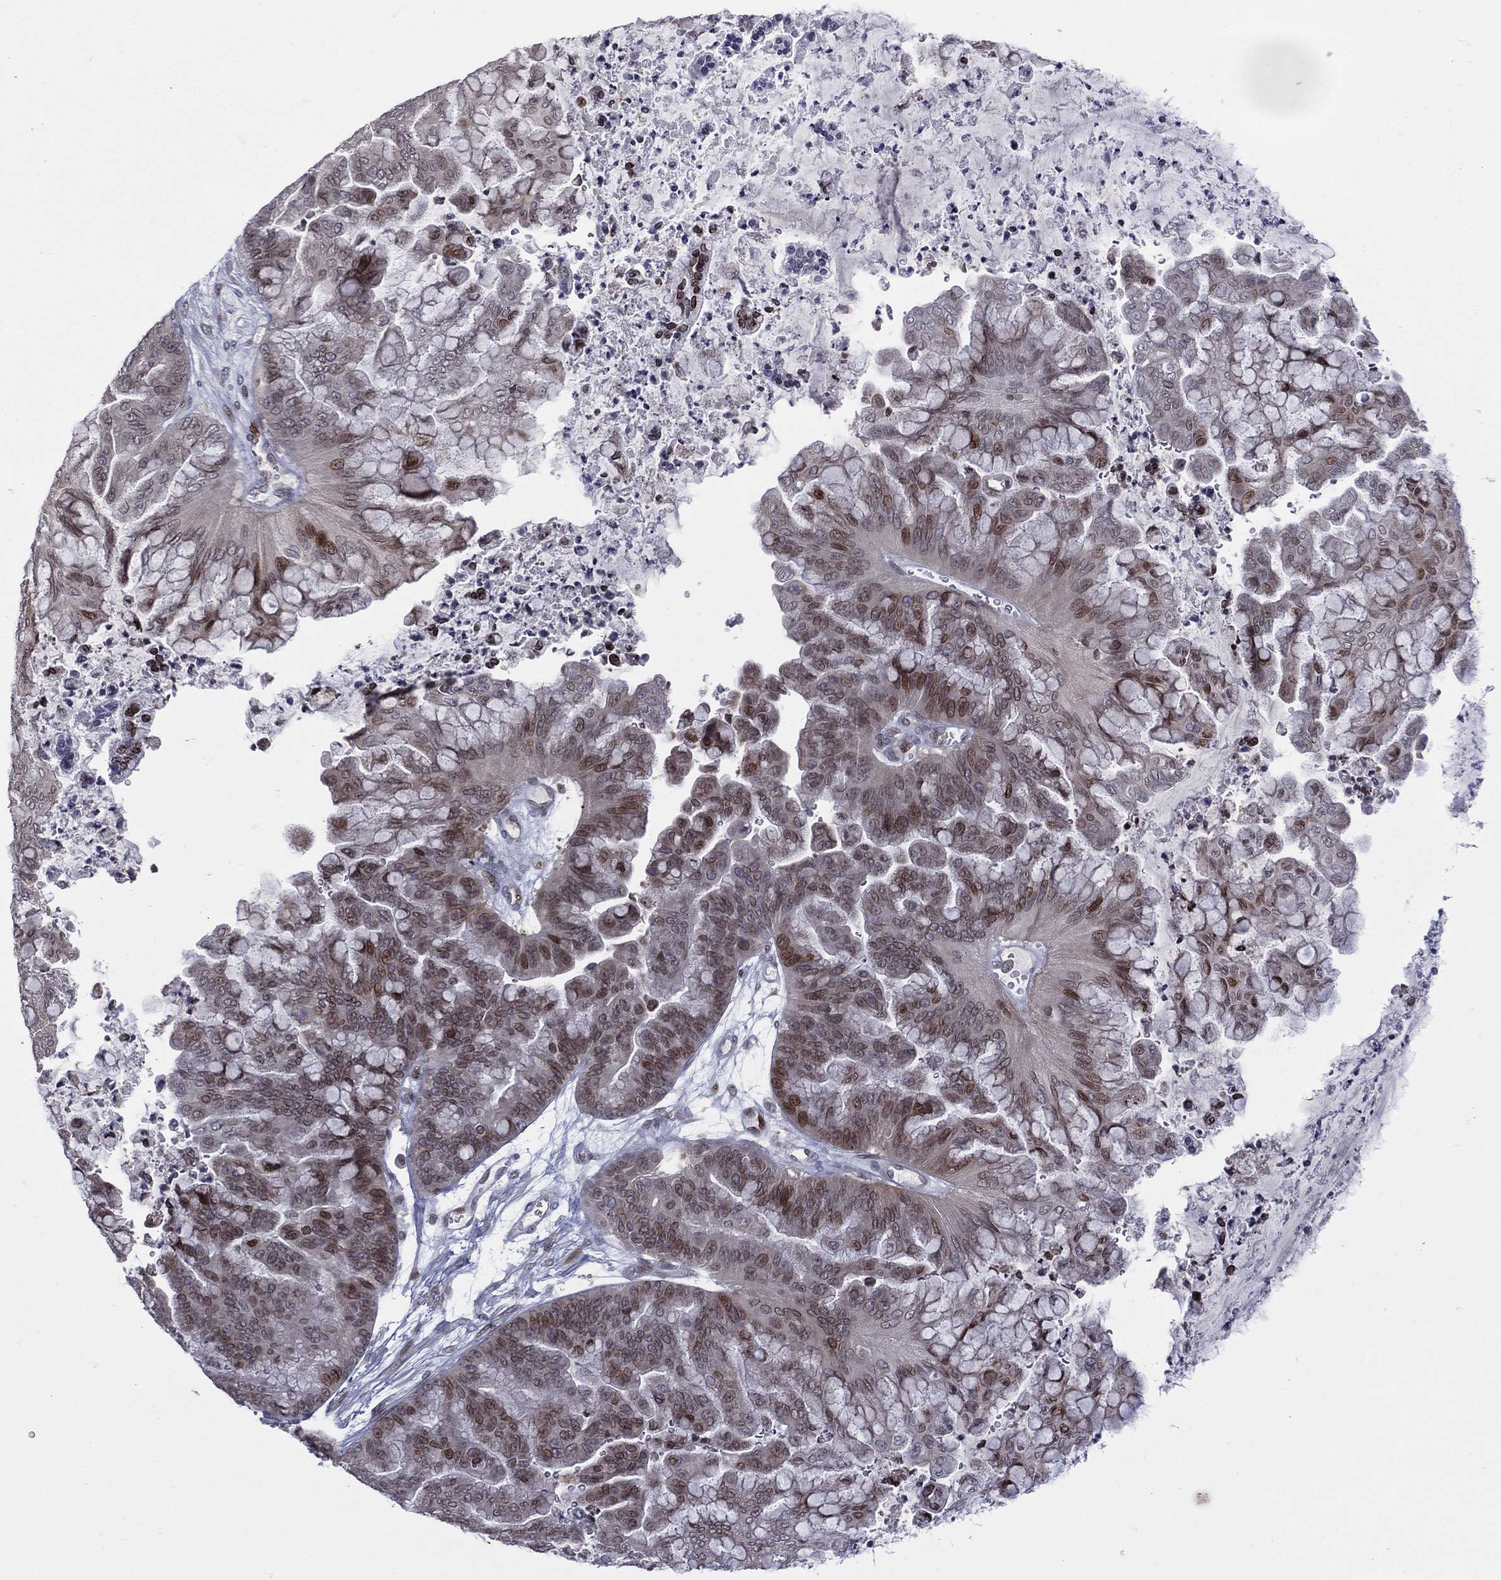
{"staining": {"intensity": "moderate", "quantity": "<25%", "location": "nuclear"}, "tissue": "ovarian cancer", "cell_type": "Tumor cells", "image_type": "cancer", "snomed": [{"axis": "morphology", "description": "Cystadenocarcinoma, mucinous, NOS"}, {"axis": "topography", "description": "Ovary"}], "caption": "This micrograph displays IHC staining of ovarian cancer (mucinous cystadenocarcinoma), with low moderate nuclear staining in about <25% of tumor cells.", "gene": "DBF4B", "patient": {"sex": "female", "age": 67}}